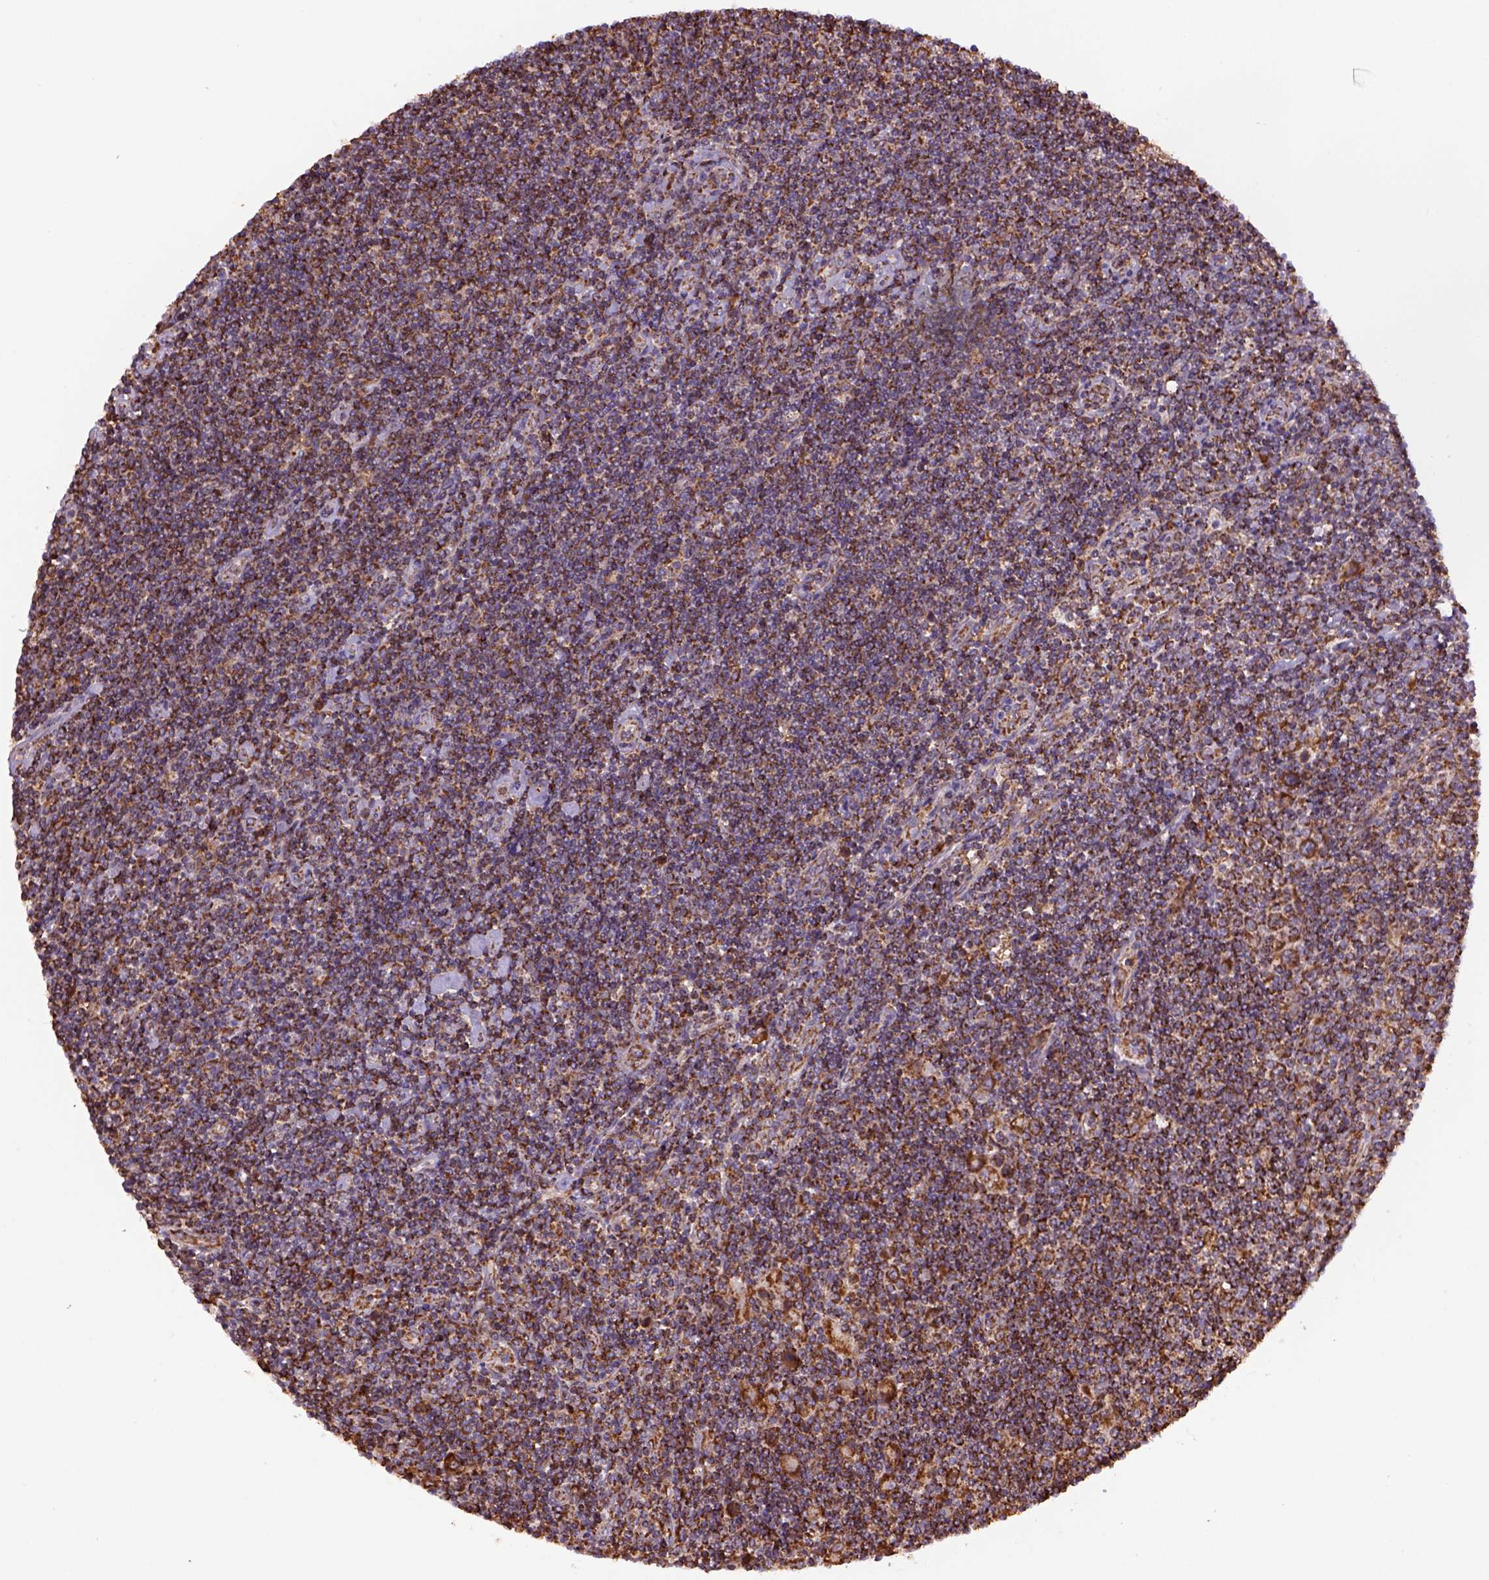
{"staining": {"intensity": "strong", "quantity": ">75%", "location": "cytoplasmic/membranous"}, "tissue": "lymphoma", "cell_type": "Tumor cells", "image_type": "cancer", "snomed": [{"axis": "morphology", "description": "Hodgkin's disease, NOS"}, {"axis": "topography", "description": "Lymph node"}], "caption": "Immunohistochemistry histopathology image of neoplastic tissue: Hodgkin's disease stained using immunohistochemistry demonstrates high levels of strong protein expression localized specifically in the cytoplasmic/membranous of tumor cells, appearing as a cytoplasmic/membranous brown color.", "gene": "MAPK8IP3", "patient": {"sex": "male", "age": 40}}